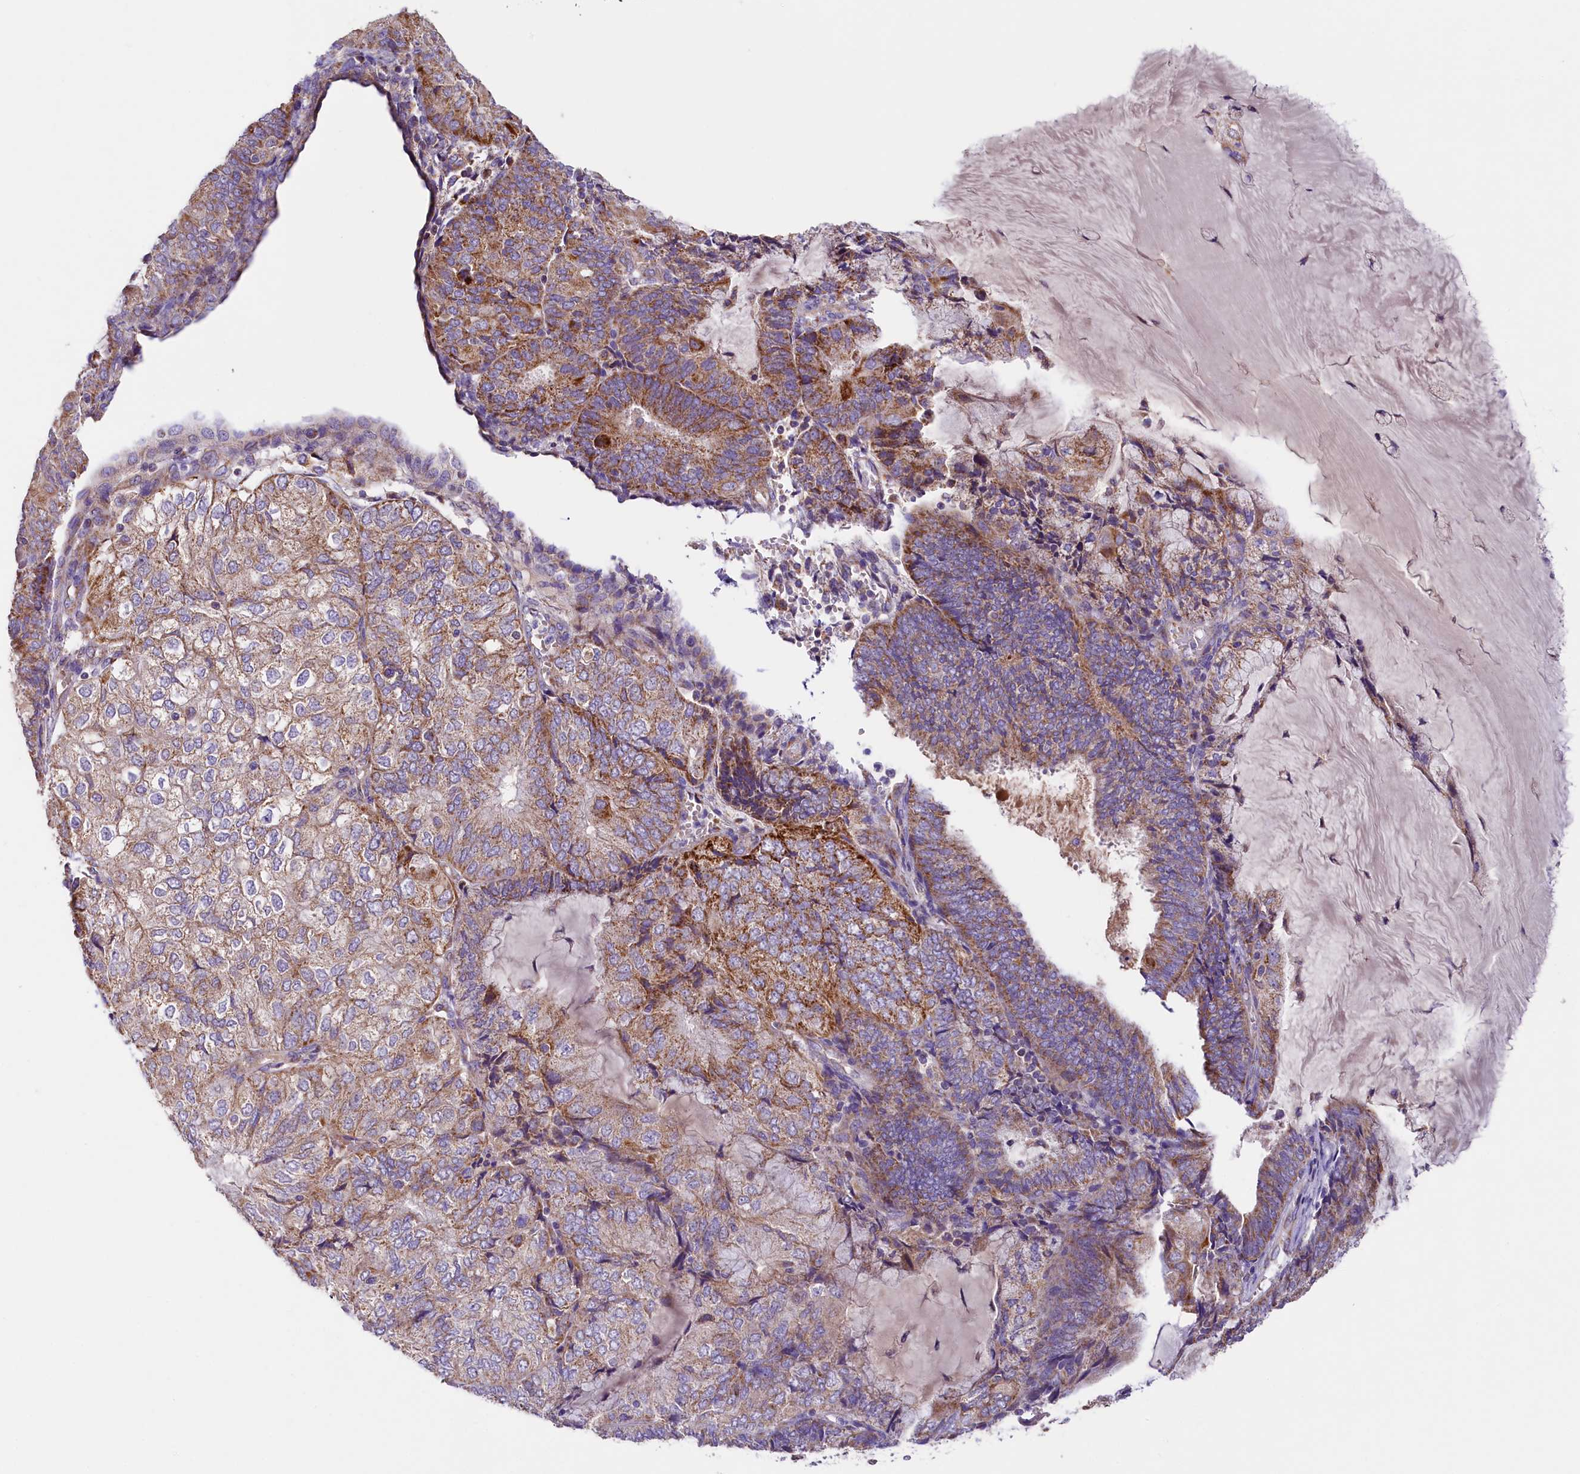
{"staining": {"intensity": "moderate", "quantity": ">75%", "location": "cytoplasmic/membranous"}, "tissue": "endometrial cancer", "cell_type": "Tumor cells", "image_type": "cancer", "snomed": [{"axis": "morphology", "description": "Adenocarcinoma, NOS"}, {"axis": "topography", "description": "Endometrium"}], "caption": "Protein expression analysis of adenocarcinoma (endometrial) demonstrates moderate cytoplasmic/membranous positivity in approximately >75% of tumor cells.", "gene": "PMPCB", "patient": {"sex": "female", "age": 81}}